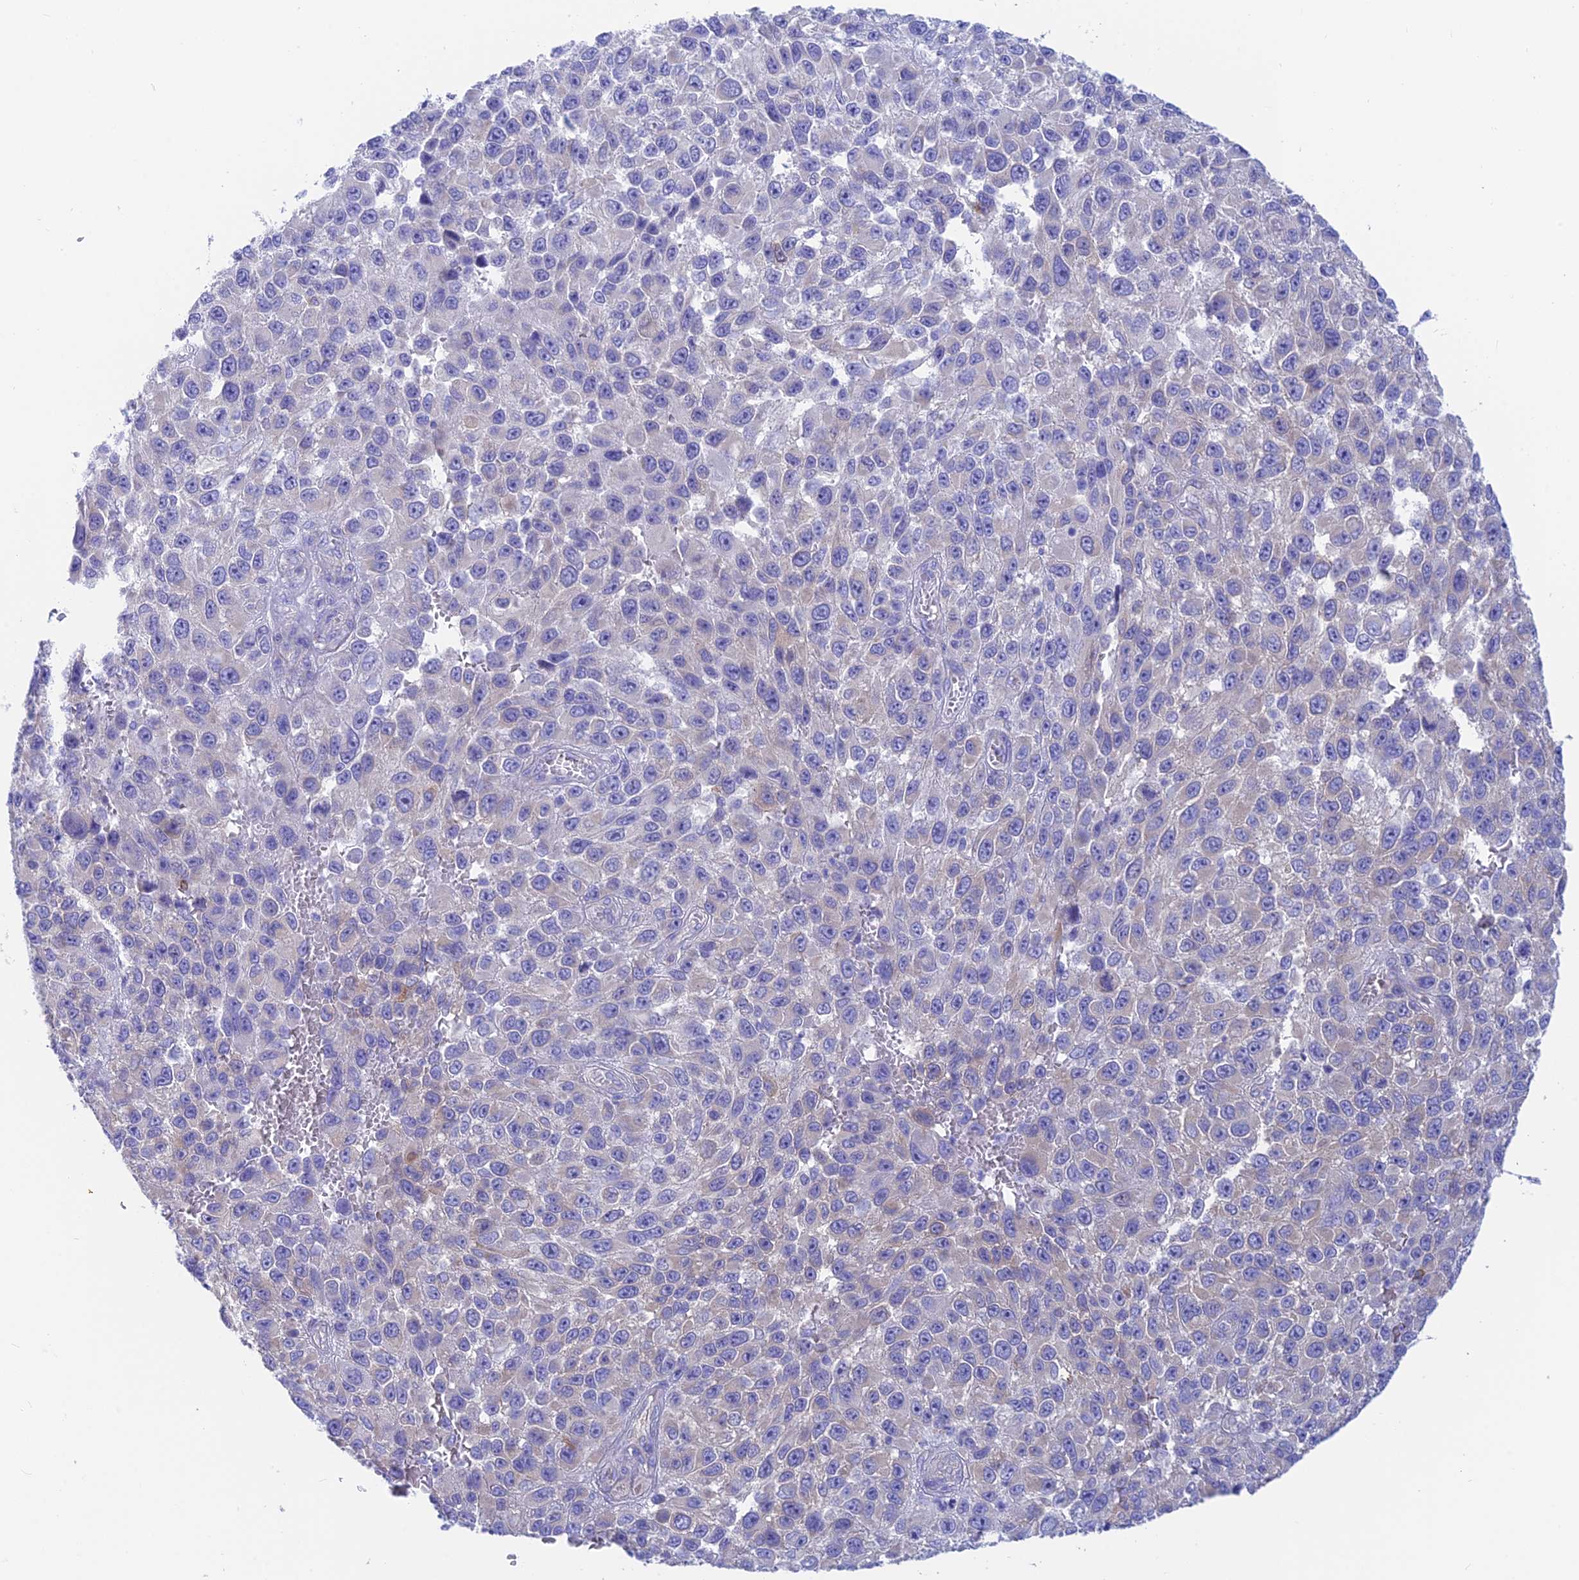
{"staining": {"intensity": "negative", "quantity": "none", "location": "none"}, "tissue": "melanoma", "cell_type": "Tumor cells", "image_type": "cancer", "snomed": [{"axis": "morphology", "description": "Normal tissue, NOS"}, {"axis": "morphology", "description": "Malignant melanoma, NOS"}, {"axis": "topography", "description": "Skin"}], "caption": "IHC histopathology image of neoplastic tissue: melanoma stained with DAB demonstrates no significant protein positivity in tumor cells.", "gene": "LZTFL1", "patient": {"sex": "female", "age": 96}}